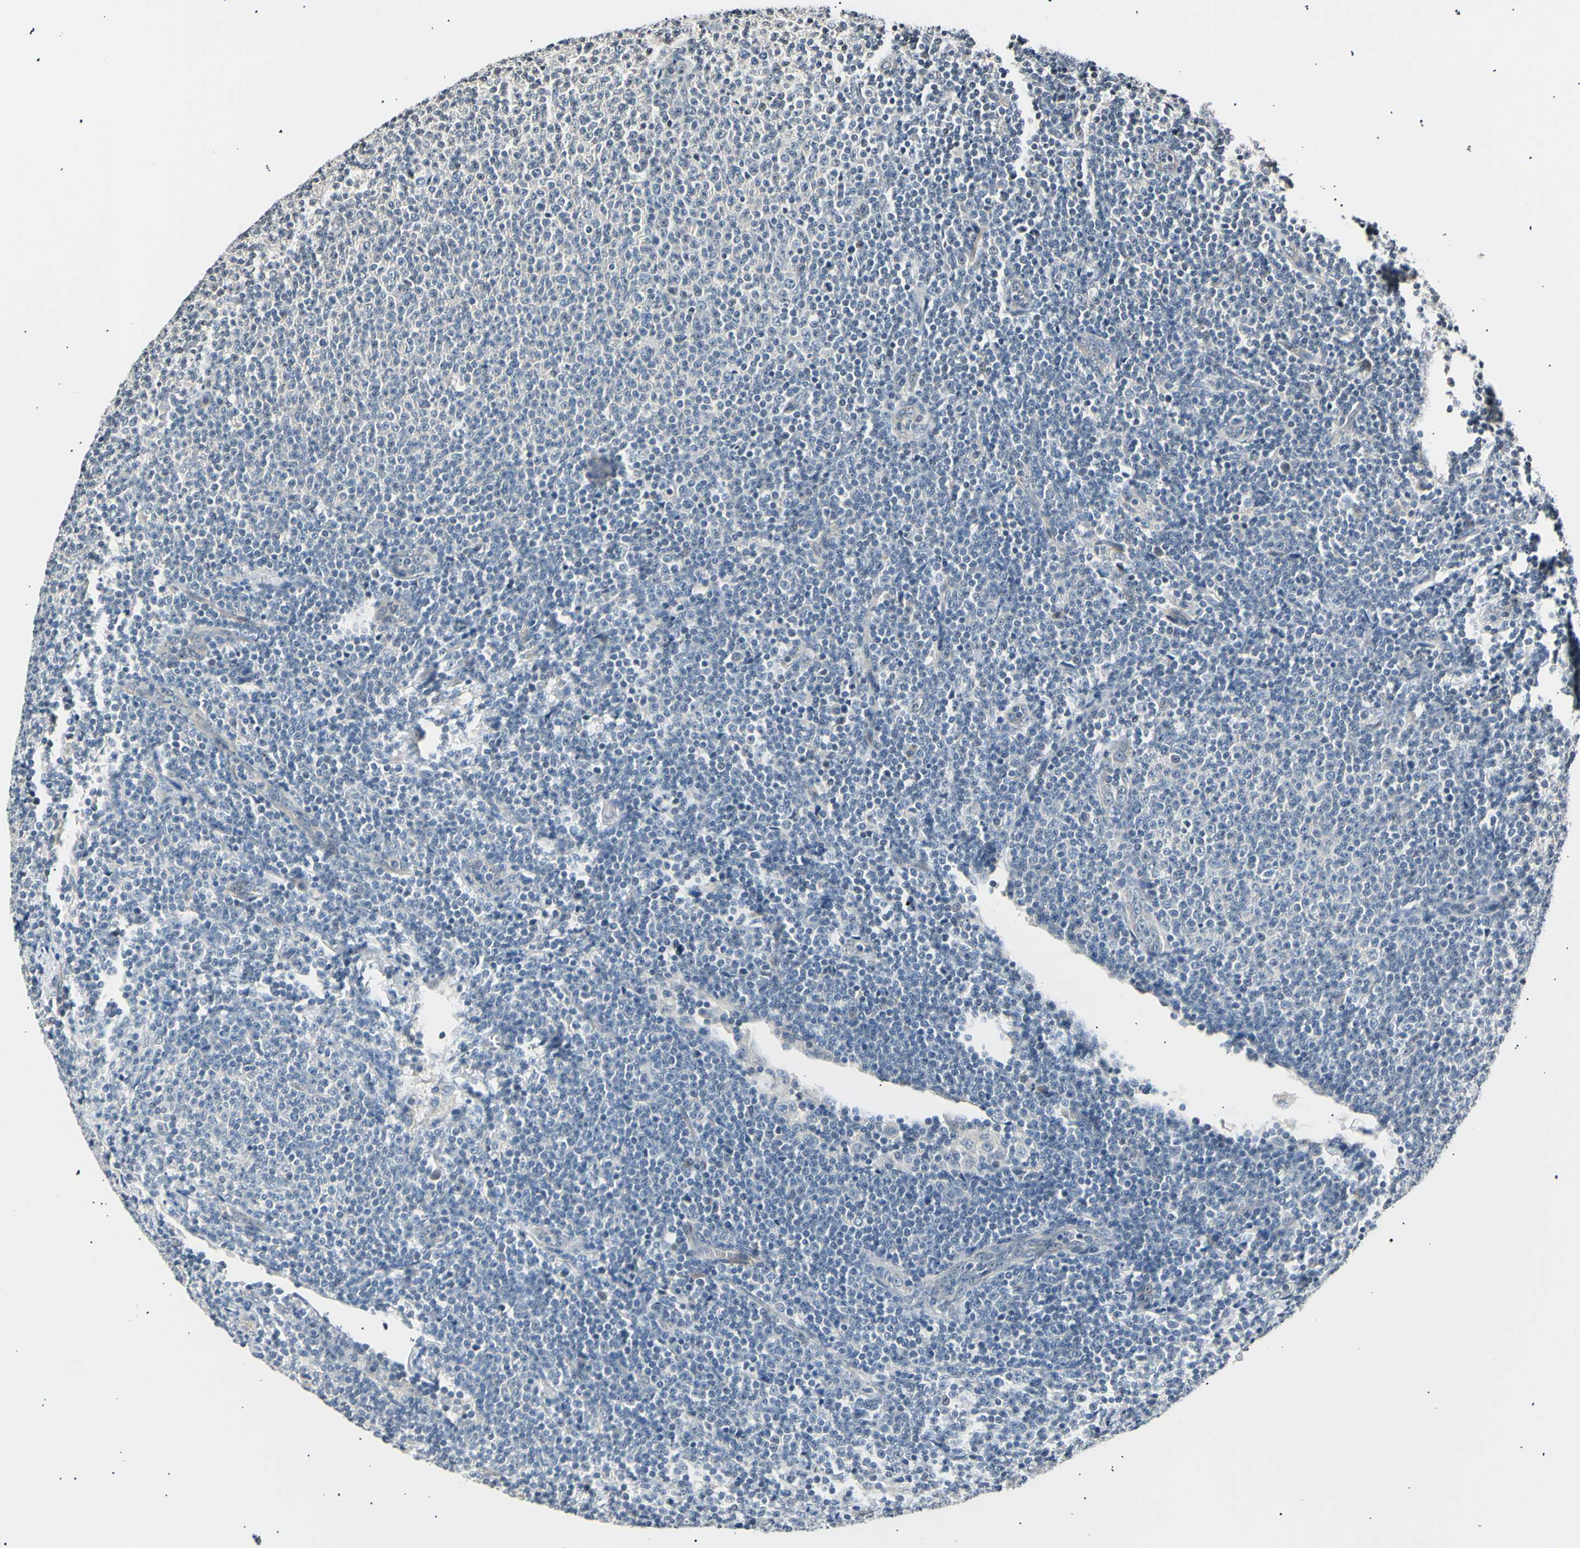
{"staining": {"intensity": "negative", "quantity": "none", "location": "none"}, "tissue": "lymphoma", "cell_type": "Tumor cells", "image_type": "cancer", "snomed": [{"axis": "morphology", "description": "Malignant lymphoma, non-Hodgkin's type, Low grade"}, {"axis": "topography", "description": "Lymph node"}], "caption": "DAB (3,3'-diaminobenzidine) immunohistochemical staining of lymphoma exhibits no significant staining in tumor cells.", "gene": "AK1", "patient": {"sex": "male", "age": 66}}